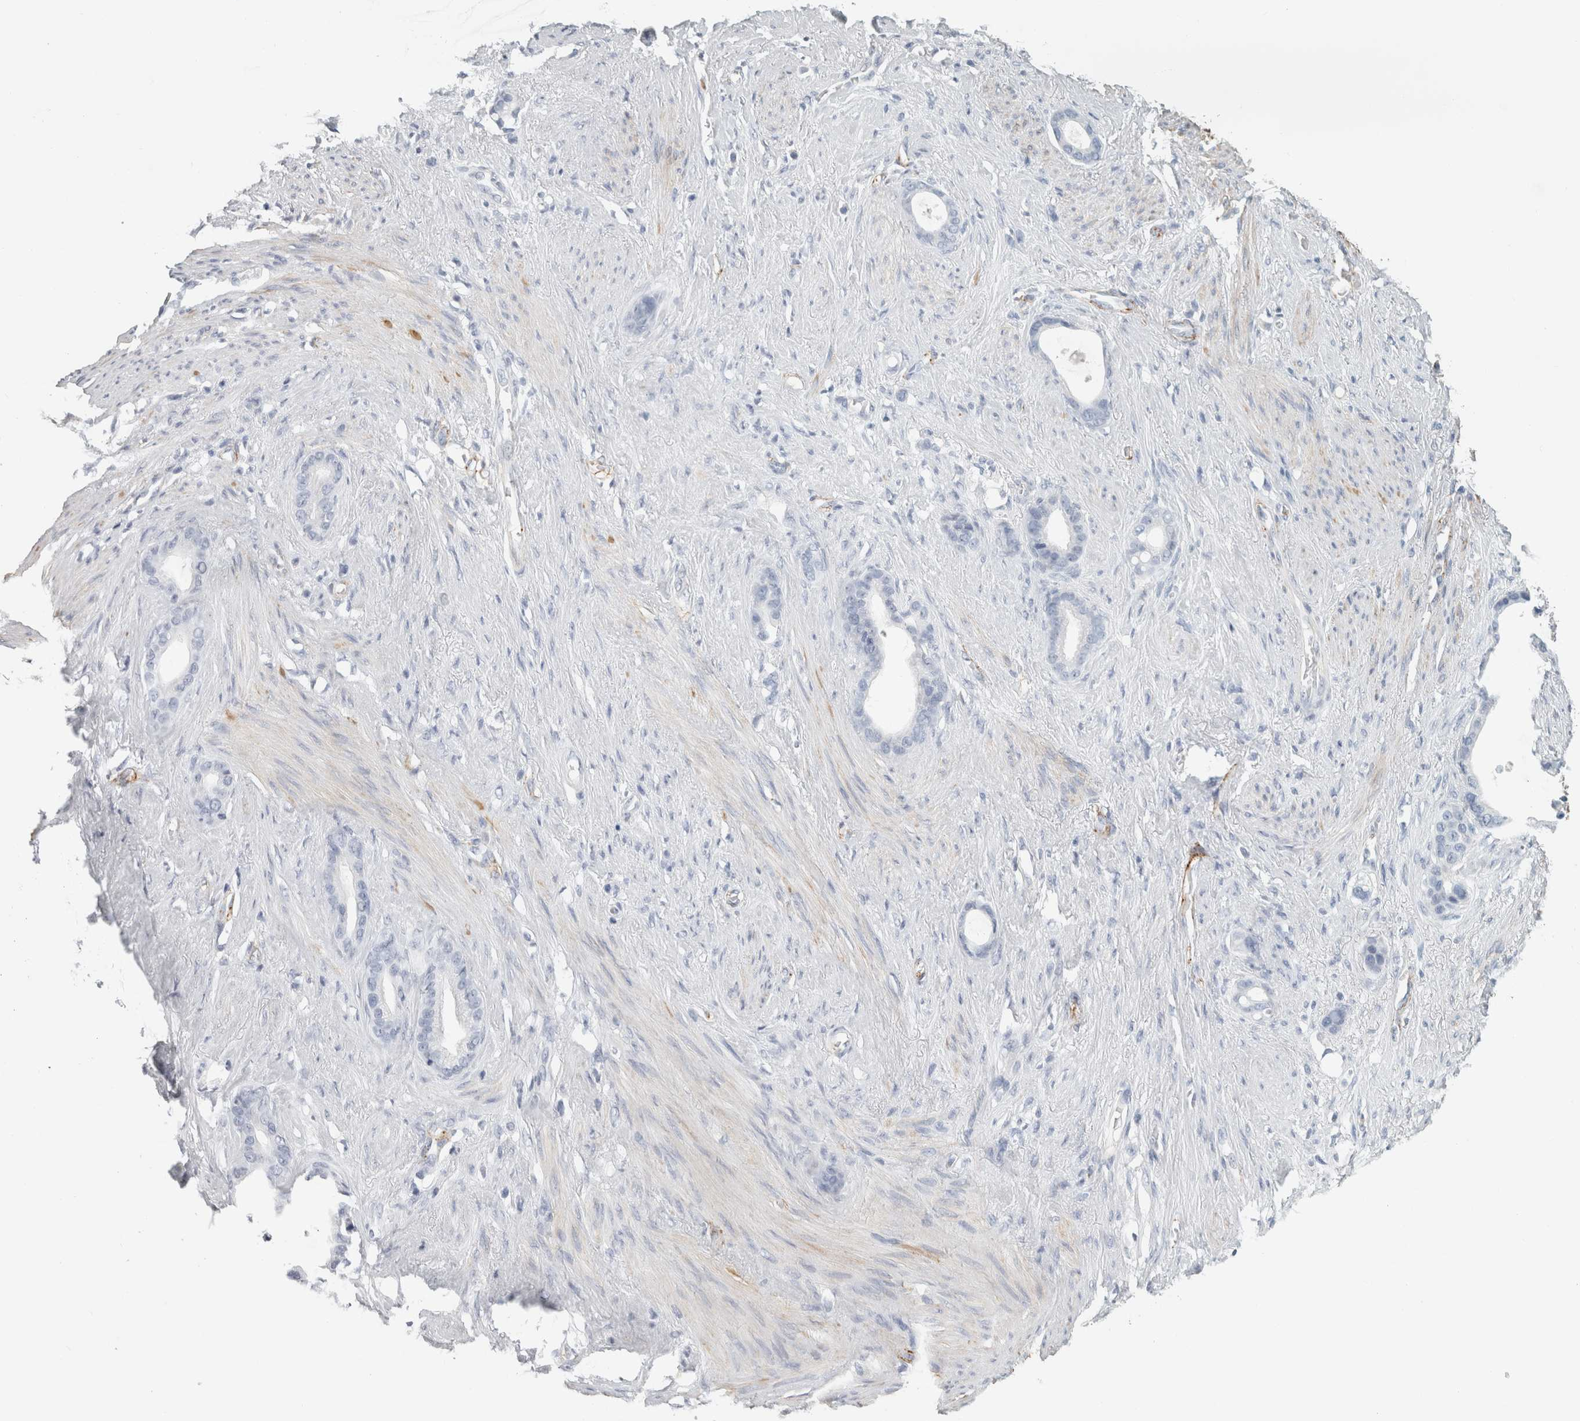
{"staining": {"intensity": "negative", "quantity": "none", "location": "none"}, "tissue": "stomach cancer", "cell_type": "Tumor cells", "image_type": "cancer", "snomed": [{"axis": "morphology", "description": "Adenocarcinoma, NOS"}, {"axis": "topography", "description": "Stomach"}], "caption": "Immunohistochemical staining of human stomach cancer (adenocarcinoma) demonstrates no significant positivity in tumor cells.", "gene": "CD36", "patient": {"sex": "female", "age": 75}}